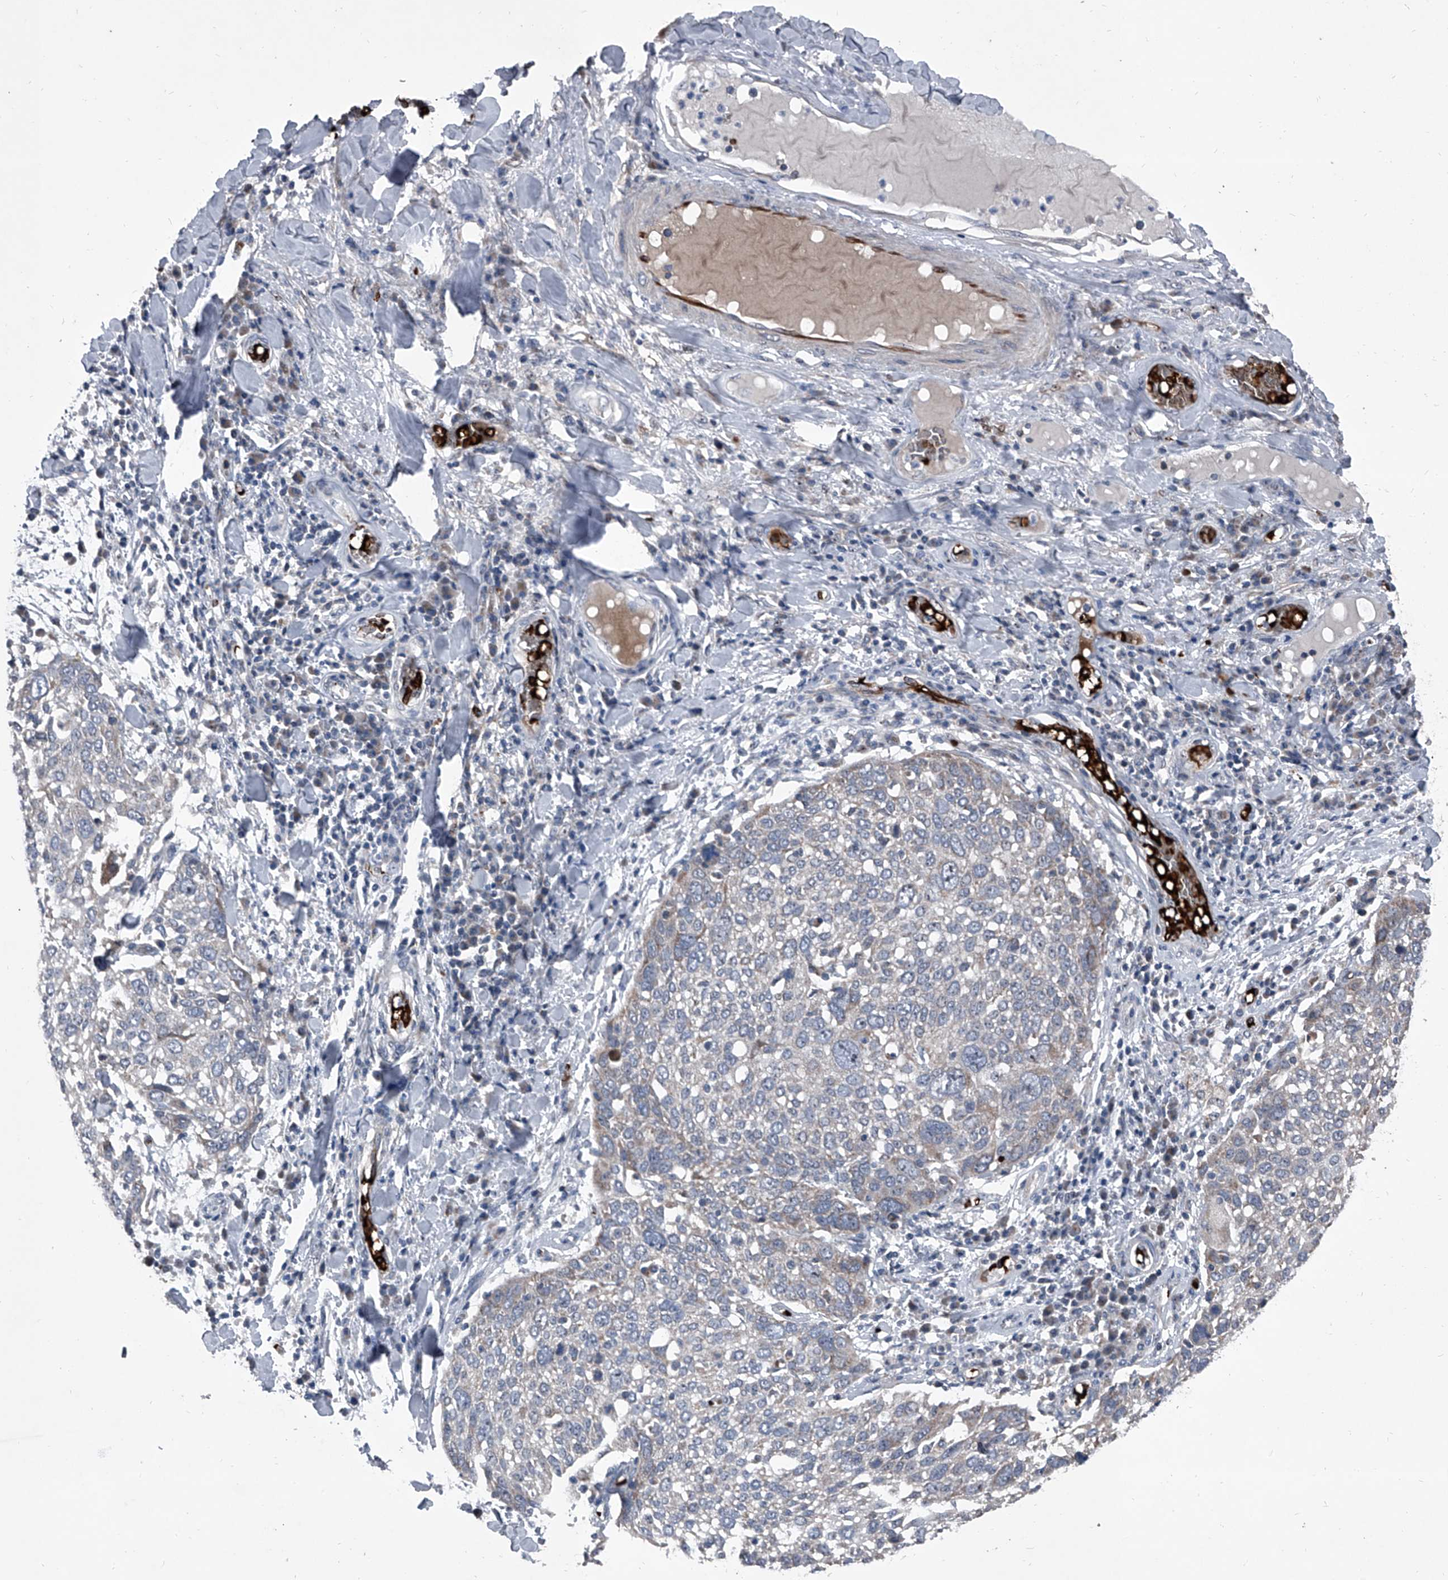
{"staining": {"intensity": "negative", "quantity": "none", "location": "none"}, "tissue": "lung cancer", "cell_type": "Tumor cells", "image_type": "cancer", "snomed": [{"axis": "morphology", "description": "Squamous cell carcinoma, NOS"}, {"axis": "topography", "description": "Lung"}], "caption": "Immunohistochemical staining of lung cancer (squamous cell carcinoma) displays no significant positivity in tumor cells.", "gene": "CEP85L", "patient": {"sex": "male", "age": 65}}